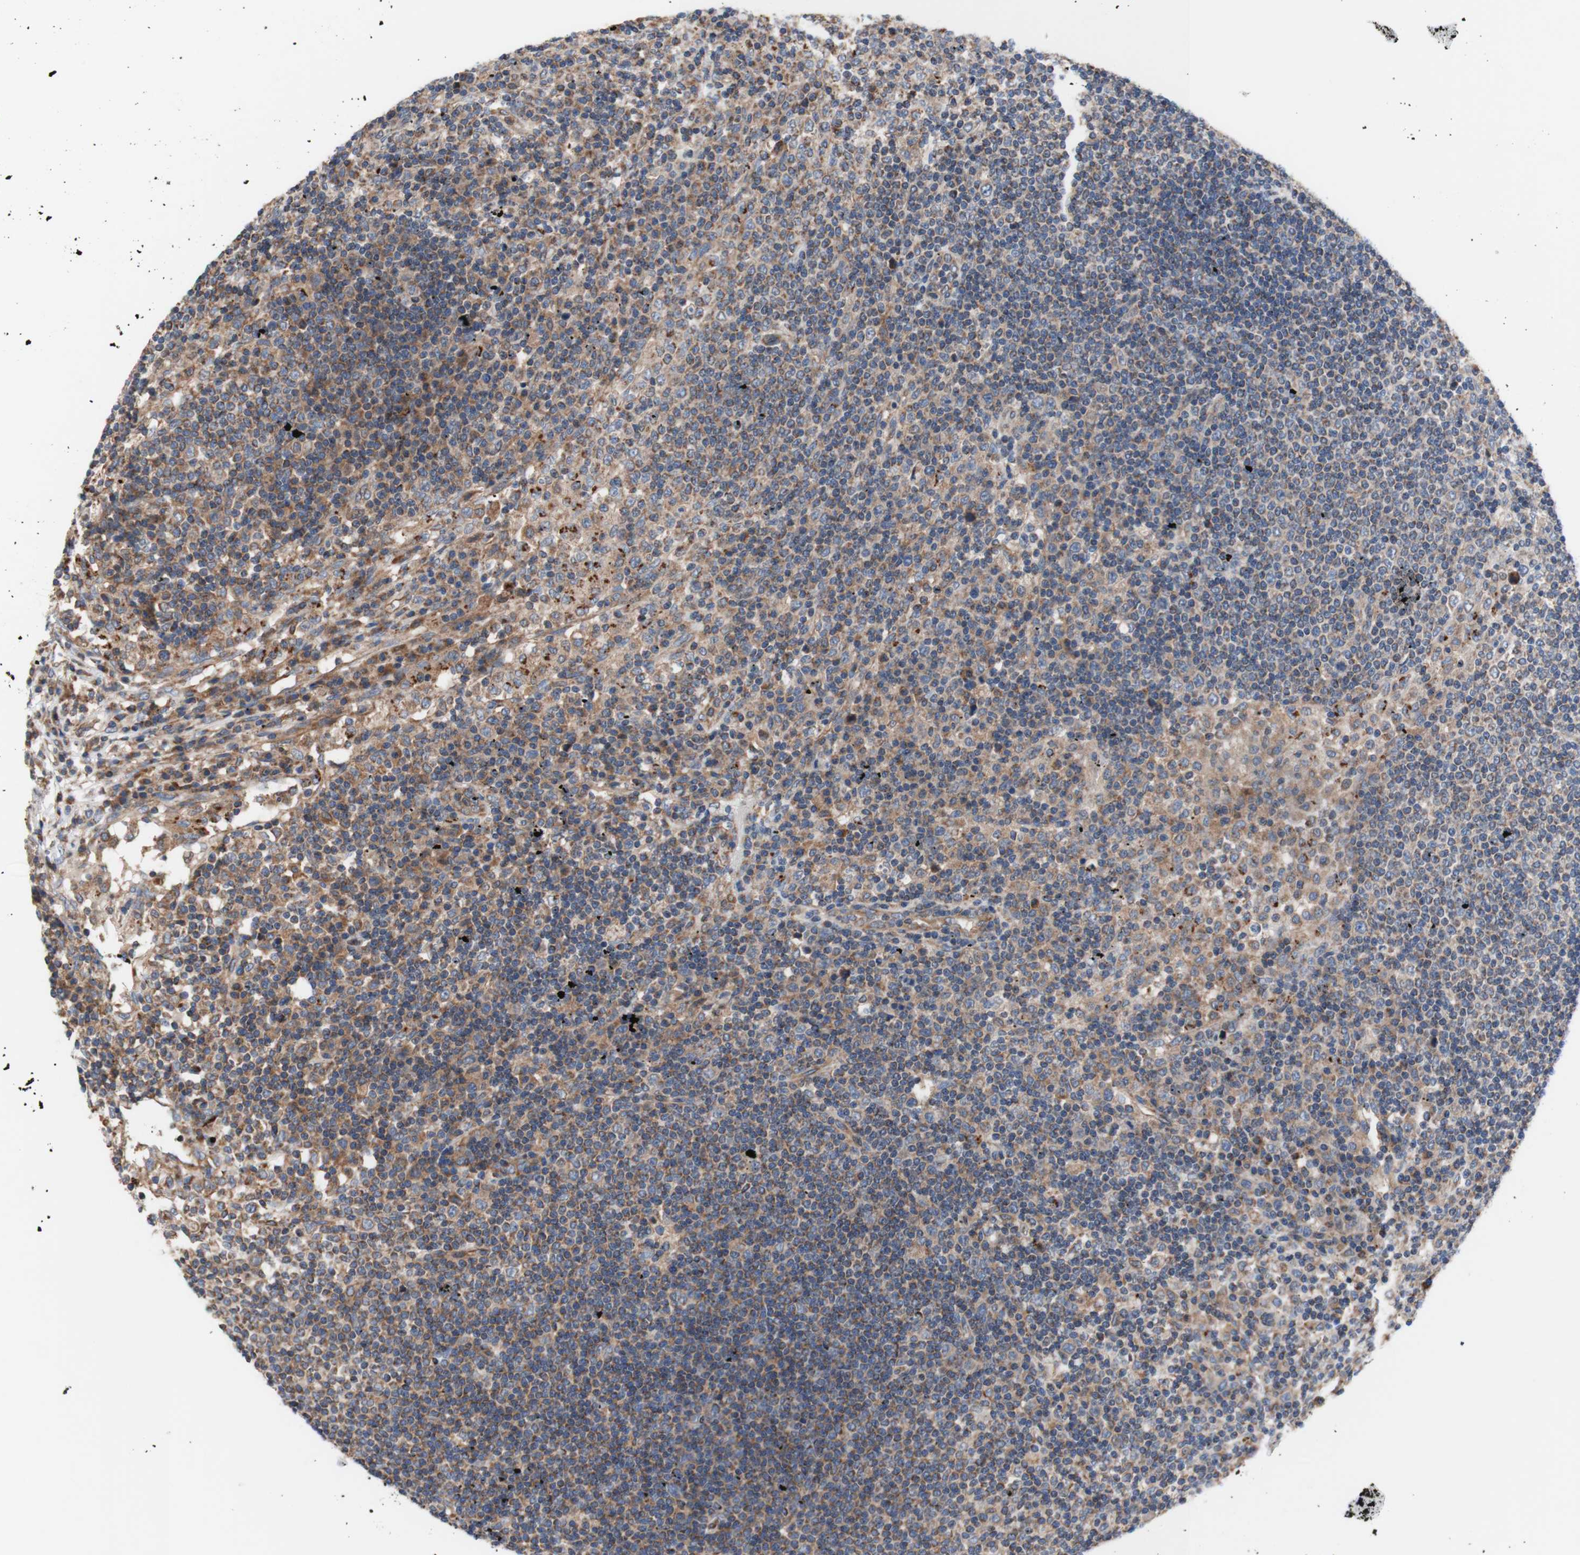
{"staining": {"intensity": "moderate", "quantity": "25%-75%", "location": "cytoplasmic/membranous"}, "tissue": "lymph node", "cell_type": "Germinal center cells", "image_type": "normal", "snomed": [{"axis": "morphology", "description": "Normal tissue, NOS"}, {"axis": "topography", "description": "Lymph node"}], "caption": "IHC staining of benign lymph node, which demonstrates medium levels of moderate cytoplasmic/membranous positivity in approximately 25%-75% of germinal center cells indicating moderate cytoplasmic/membranous protein expression. The staining was performed using DAB (brown) for protein detection and nuclei were counterstained in hematoxylin (blue).", "gene": "FMR1", "patient": {"sex": "female", "age": 53}}